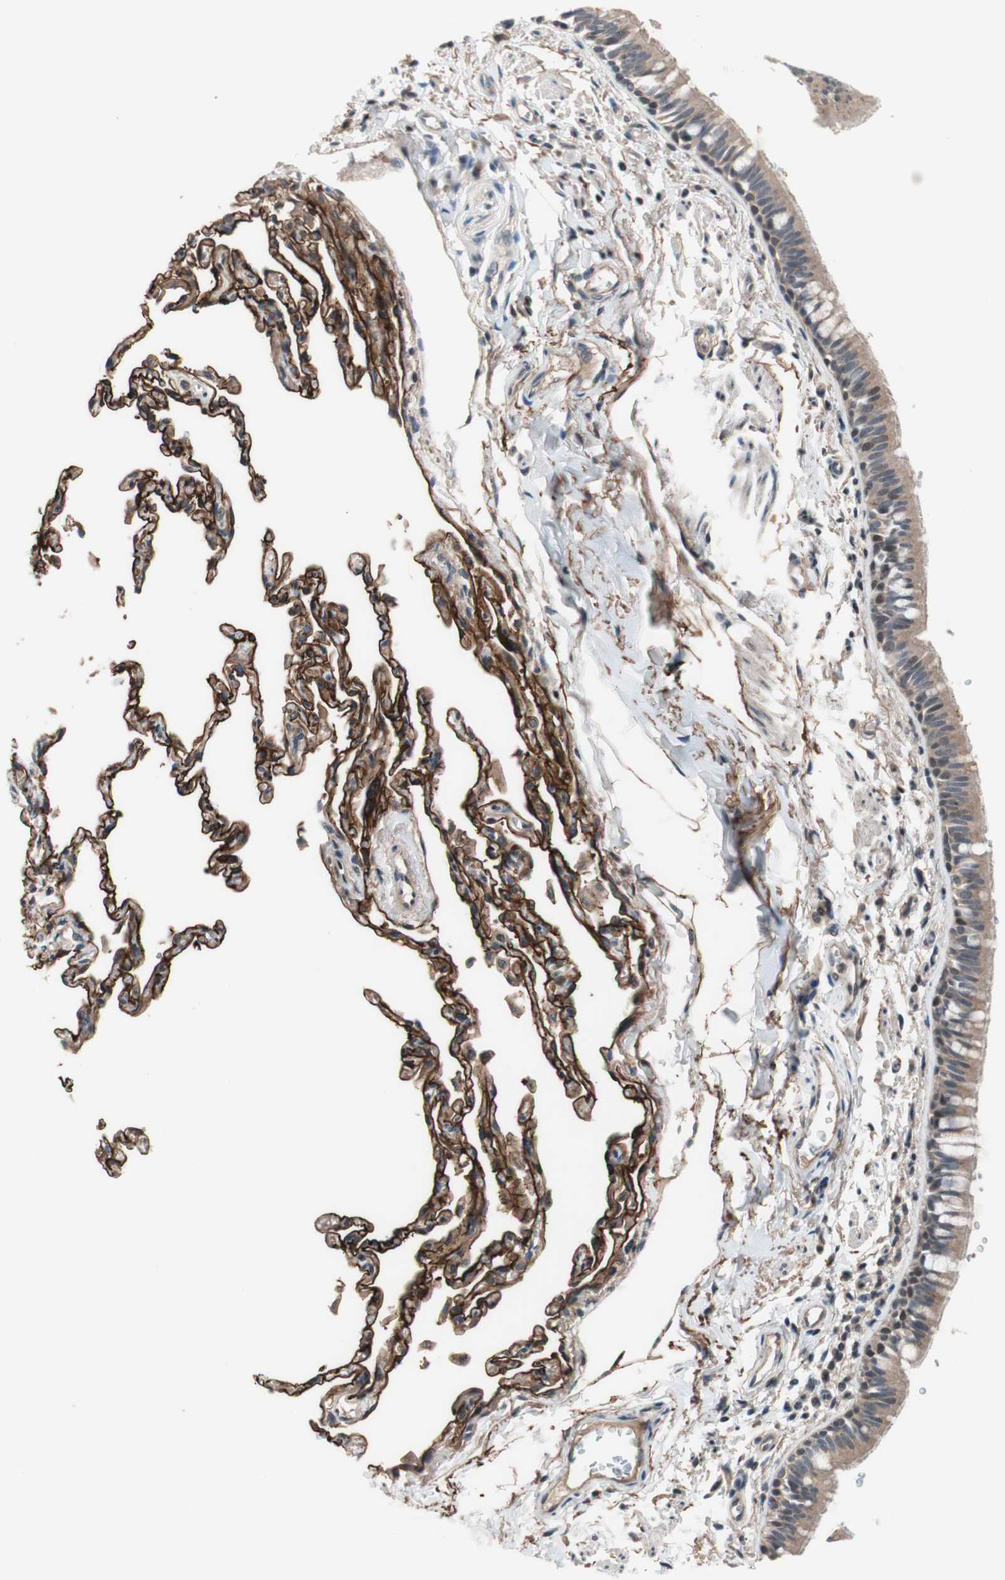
{"staining": {"intensity": "moderate", "quantity": ">75%", "location": "cytoplasmic/membranous"}, "tissue": "bronchus", "cell_type": "Respiratory epithelial cells", "image_type": "normal", "snomed": [{"axis": "morphology", "description": "Normal tissue, NOS"}, {"axis": "topography", "description": "Bronchus"}, {"axis": "topography", "description": "Lung"}], "caption": "IHC micrograph of normal bronchus: human bronchus stained using immunohistochemistry reveals medium levels of moderate protein expression localized specifically in the cytoplasmic/membranous of respiratory epithelial cells, appearing as a cytoplasmic/membranous brown color.", "gene": "CD55", "patient": {"sex": "male", "age": 64}}